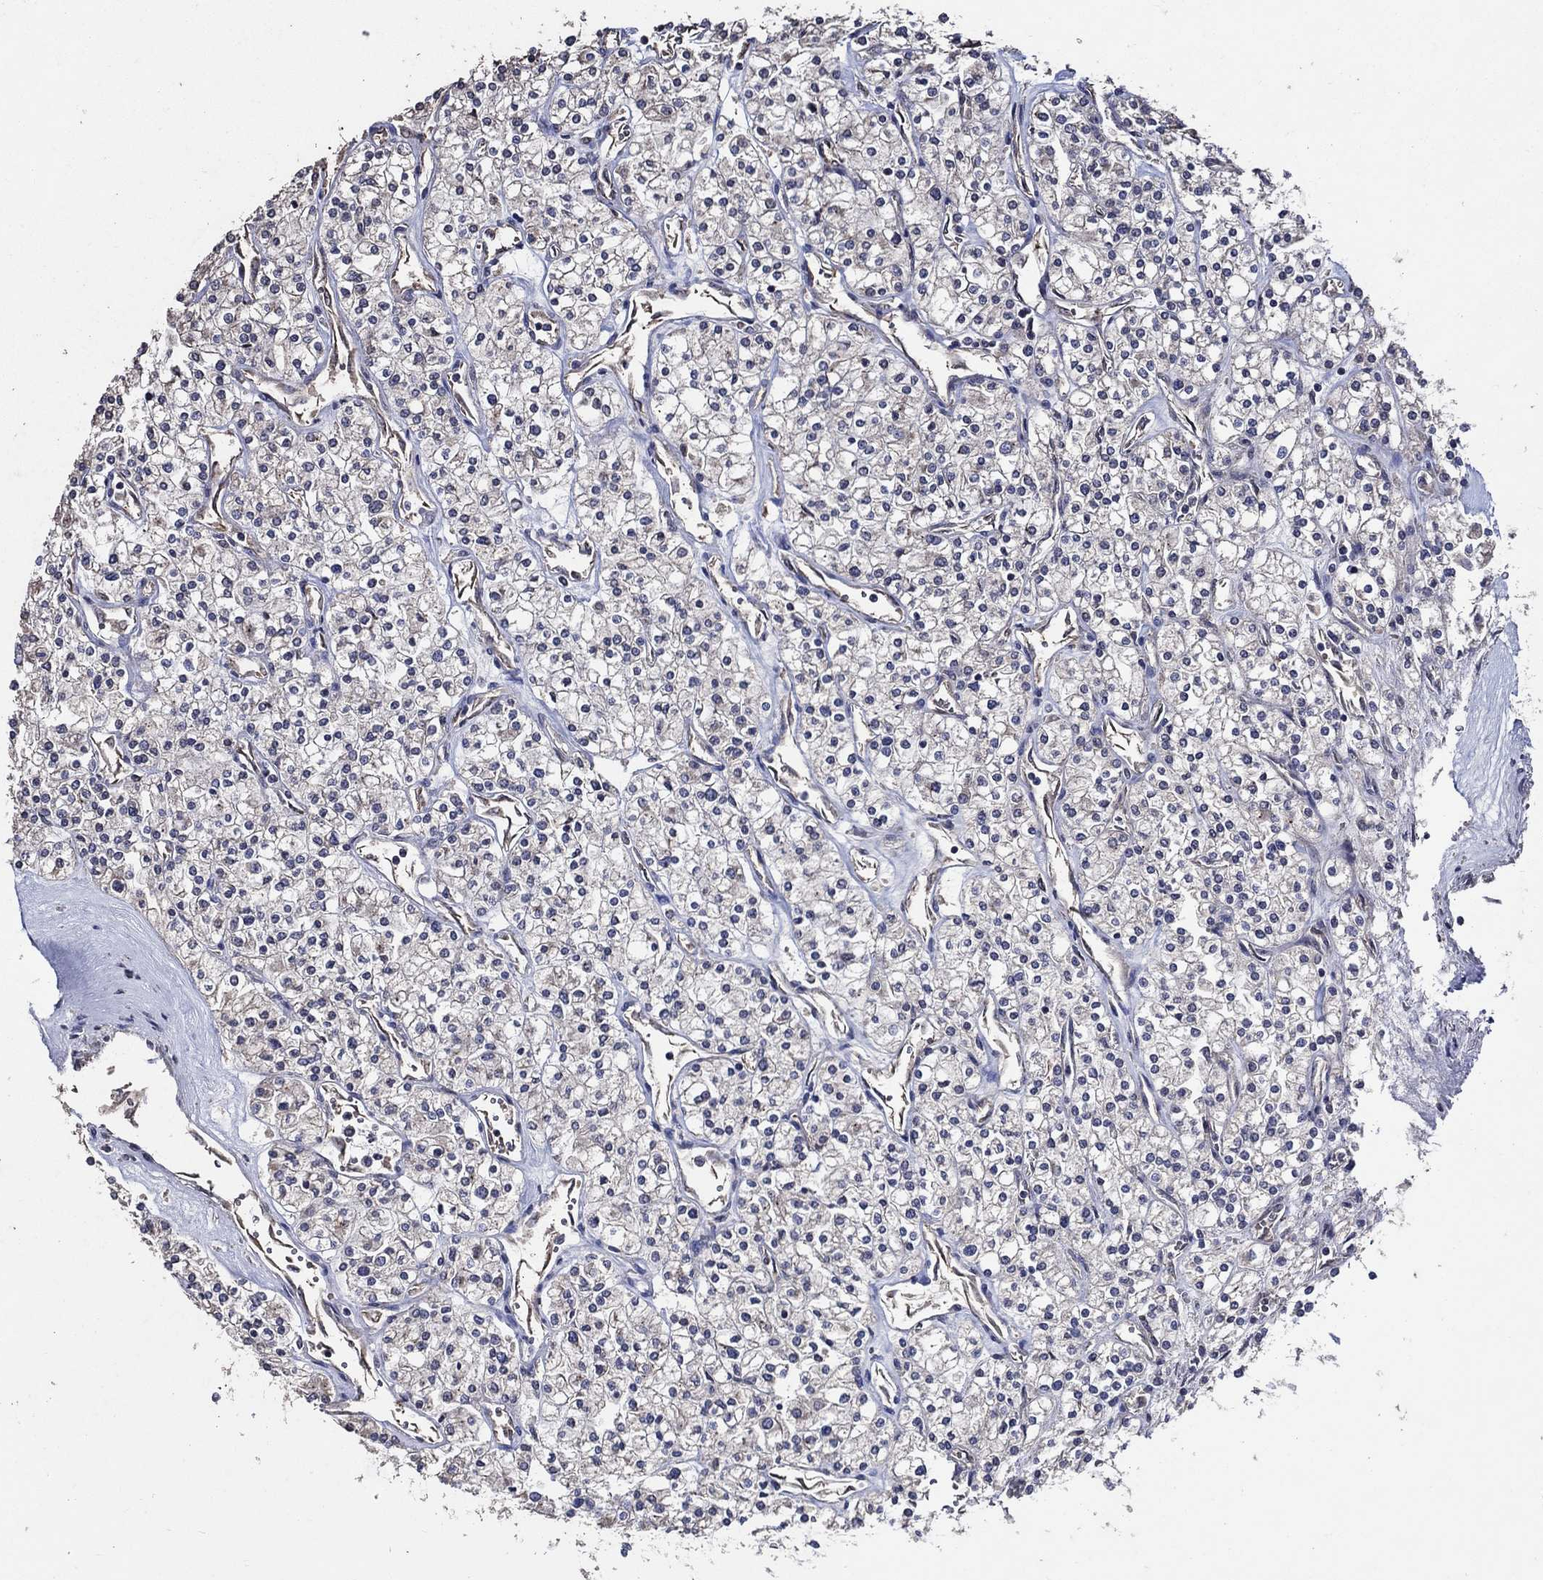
{"staining": {"intensity": "negative", "quantity": "none", "location": "none"}, "tissue": "renal cancer", "cell_type": "Tumor cells", "image_type": "cancer", "snomed": [{"axis": "morphology", "description": "Adenocarcinoma, NOS"}, {"axis": "topography", "description": "Kidney"}], "caption": "Photomicrograph shows no significant protein staining in tumor cells of renal cancer (adenocarcinoma). (Stains: DAB (3,3'-diaminobenzidine) IHC with hematoxylin counter stain, Microscopy: brightfield microscopy at high magnification).", "gene": "HAP1", "patient": {"sex": "male", "age": 80}}